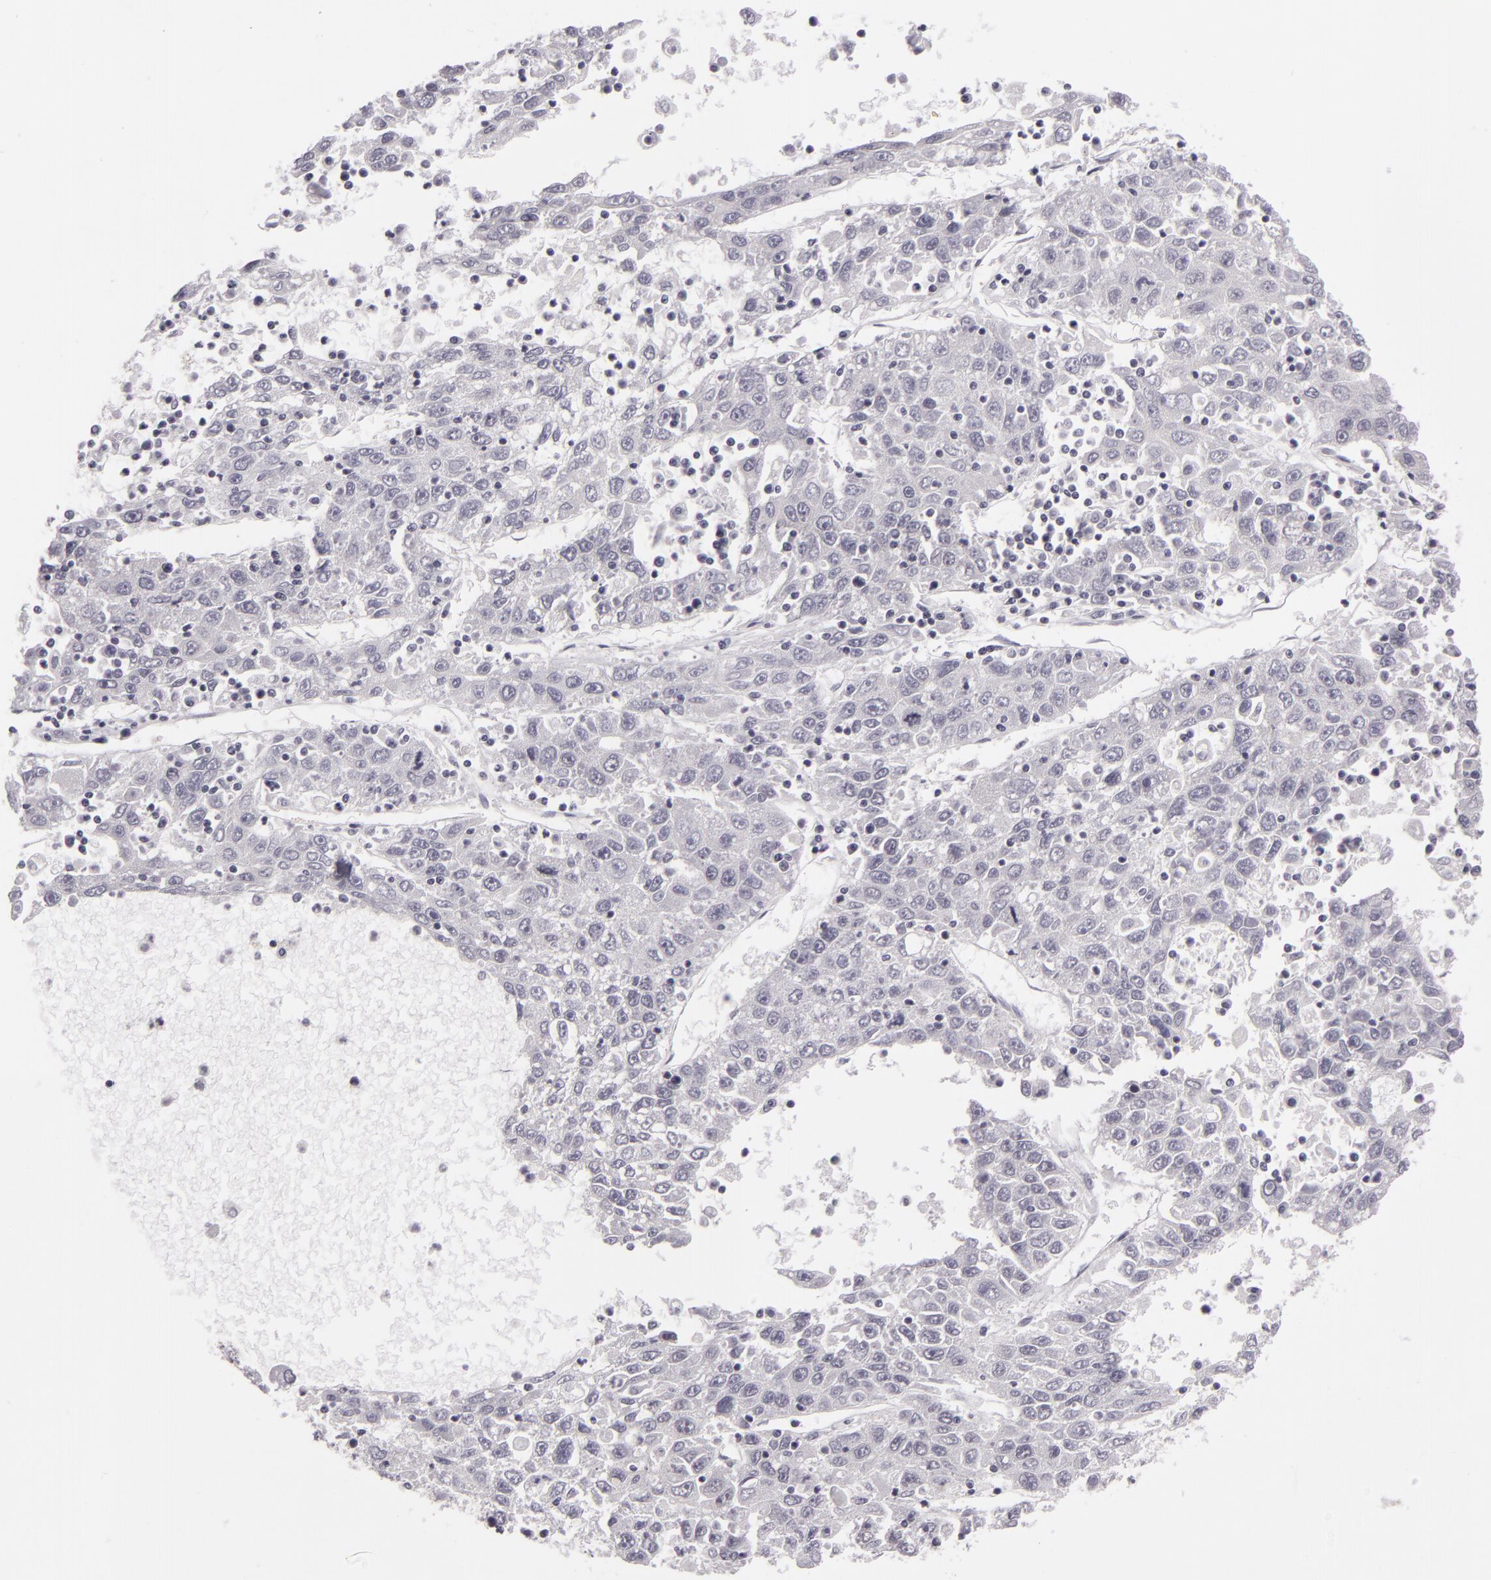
{"staining": {"intensity": "negative", "quantity": "none", "location": "none"}, "tissue": "liver cancer", "cell_type": "Tumor cells", "image_type": "cancer", "snomed": [{"axis": "morphology", "description": "Carcinoma, Hepatocellular, NOS"}, {"axis": "topography", "description": "Liver"}], "caption": "Tumor cells are negative for protein expression in human hepatocellular carcinoma (liver).", "gene": "ZNF205", "patient": {"sex": "male", "age": 49}}